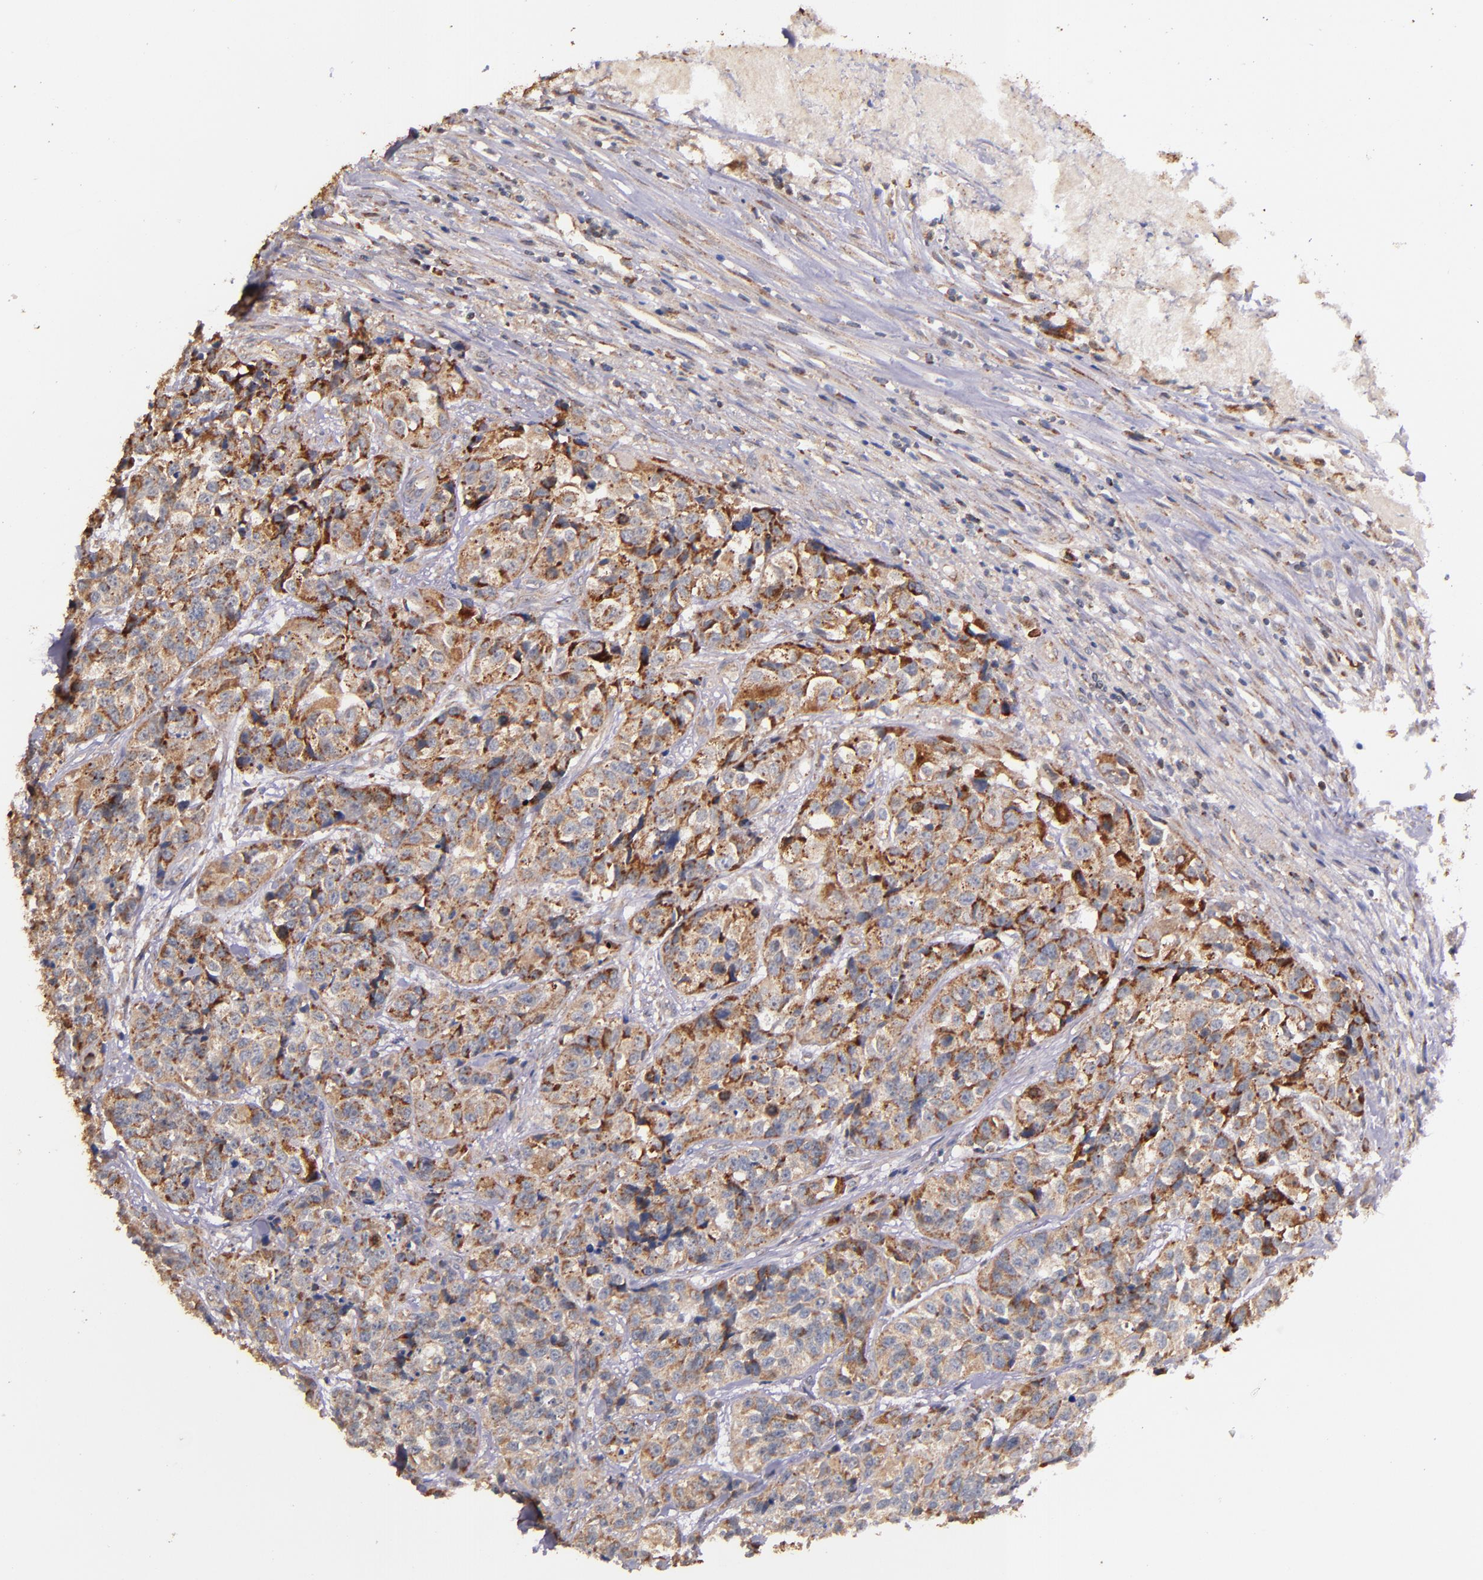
{"staining": {"intensity": "moderate", "quantity": ">75%", "location": "cytoplasmic/membranous"}, "tissue": "urothelial cancer", "cell_type": "Tumor cells", "image_type": "cancer", "snomed": [{"axis": "morphology", "description": "Urothelial carcinoma, High grade"}, {"axis": "topography", "description": "Urinary bladder"}], "caption": "Urothelial cancer stained with DAB immunohistochemistry demonstrates medium levels of moderate cytoplasmic/membranous staining in approximately >75% of tumor cells.", "gene": "SHC1", "patient": {"sex": "female", "age": 81}}